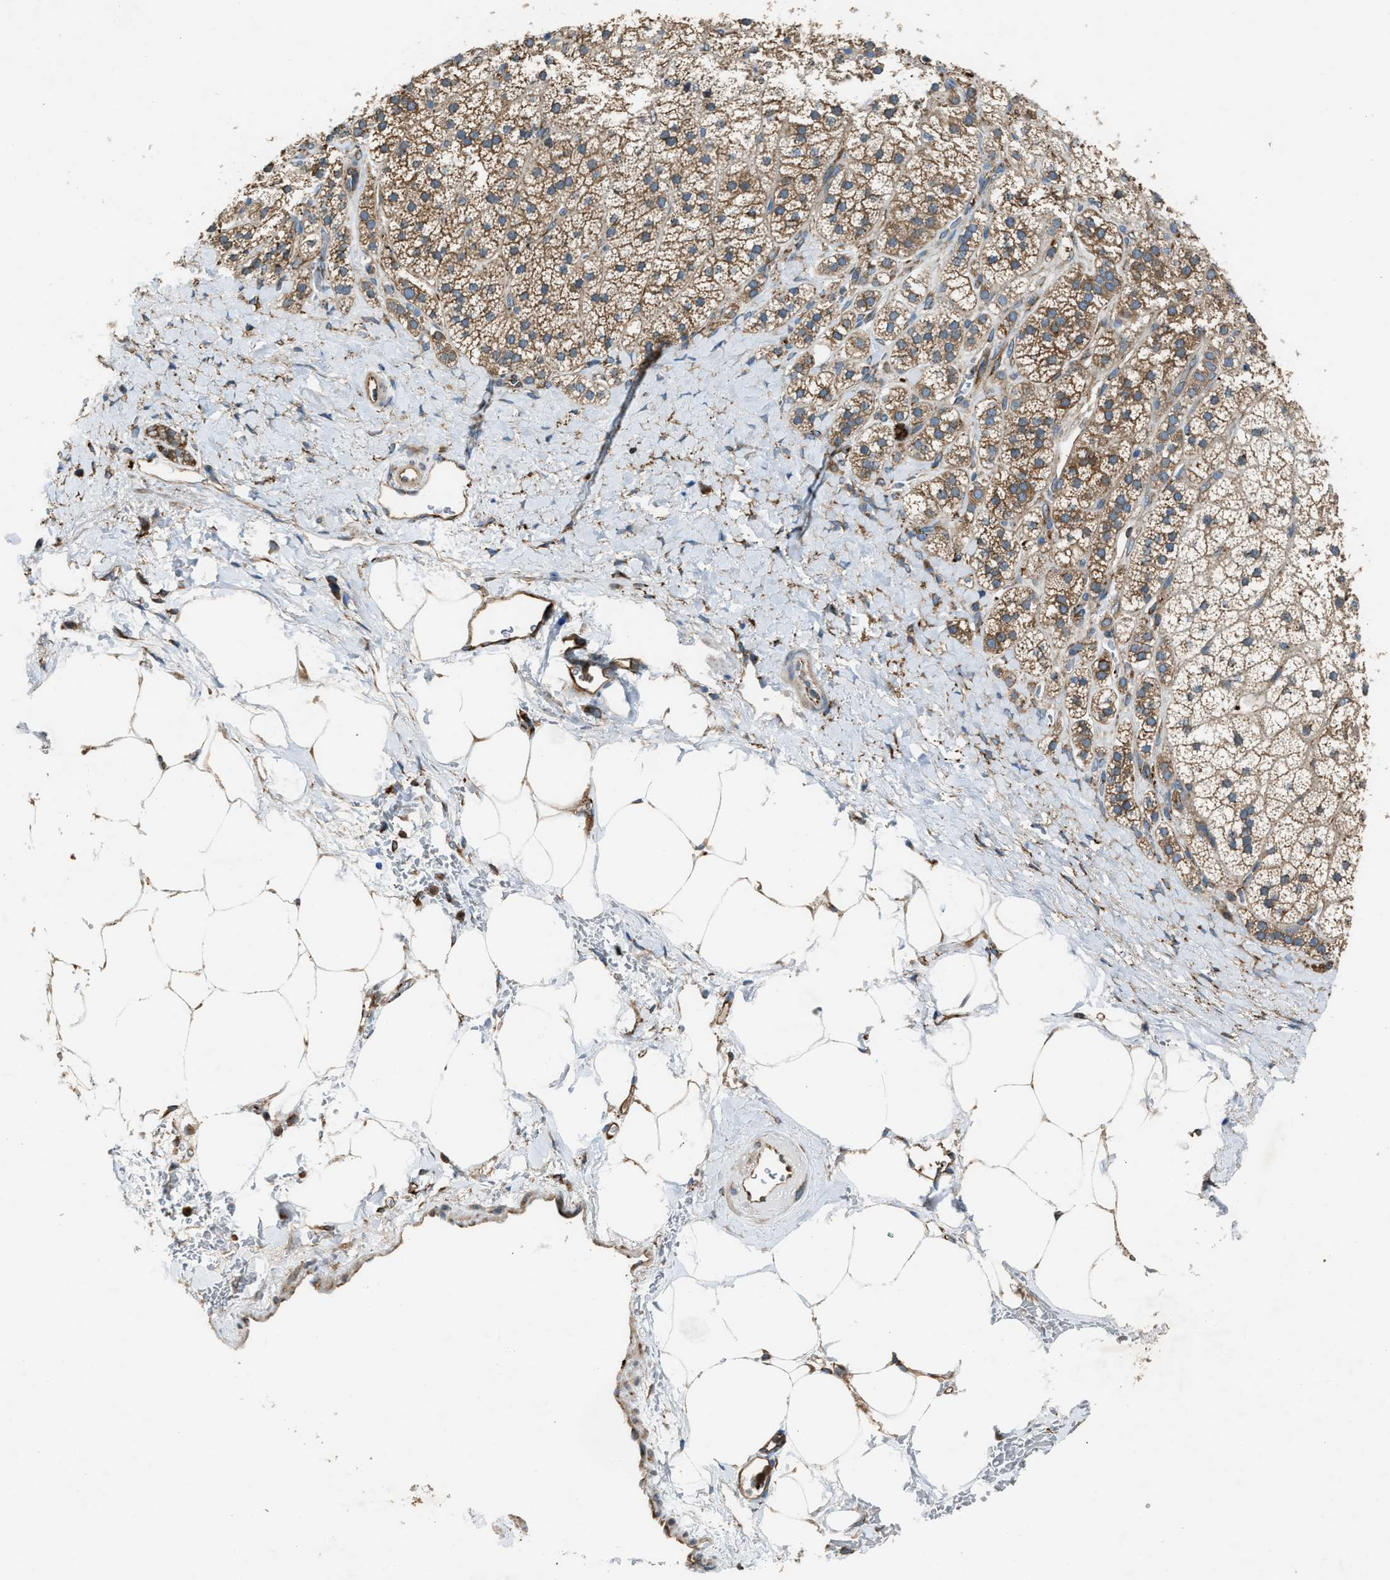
{"staining": {"intensity": "moderate", "quantity": ">75%", "location": "cytoplasmic/membranous"}, "tissue": "adrenal gland", "cell_type": "Glandular cells", "image_type": "normal", "snomed": [{"axis": "morphology", "description": "Normal tissue, NOS"}, {"axis": "topography", "description": "Adrenal gland"}], "caption": "Protein analysis of unremarkable adrenal gland exhibits moderate cytoplasmic/membranous expression in approximately >75% of glandular cells. Nuclei are stained in blue.", "gene": "TRPC1", "patient": {"sex": "male", "age": 56}}